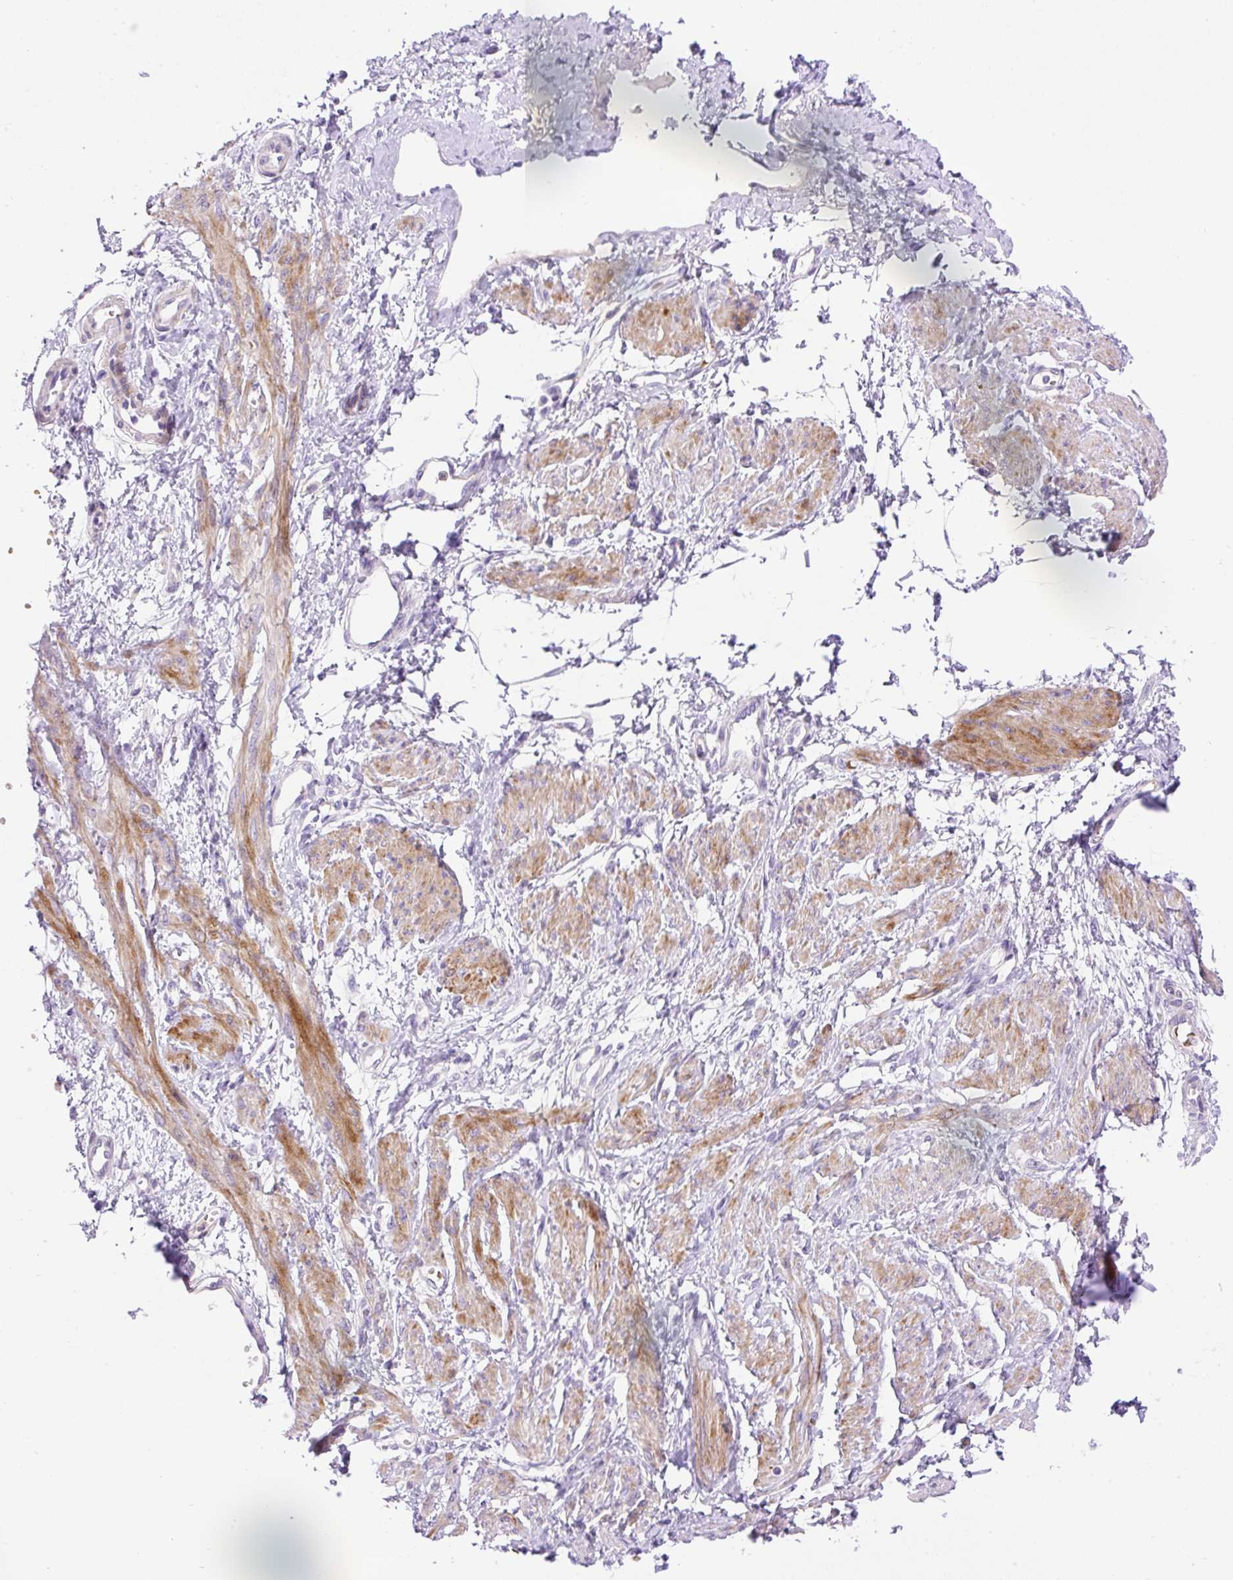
{"staining": {"intensity": "moderate", "quantity": "25%-75%", "location": "cytoplasmic/membranous"}, "tissue": "smooth muscle", "cell_type": "Smooth muscle cells", "image_type": "normal", "snomed": [{"axis": "morphology", "description": "Normal tissue, NOS"}, {"axis": "topography", "description": "Smooth muscle"}, {"axis": "topography", "description": "Uterus"}], "caption": "Protein analysis of unremarkable smooth muscle demonstrates moderate cytoplasmic/membranous expression in approximately 25%-75% of smooth muscle cells.", "gene": "LHFPL5", "patient": {"sex": "female", "age": 39}}